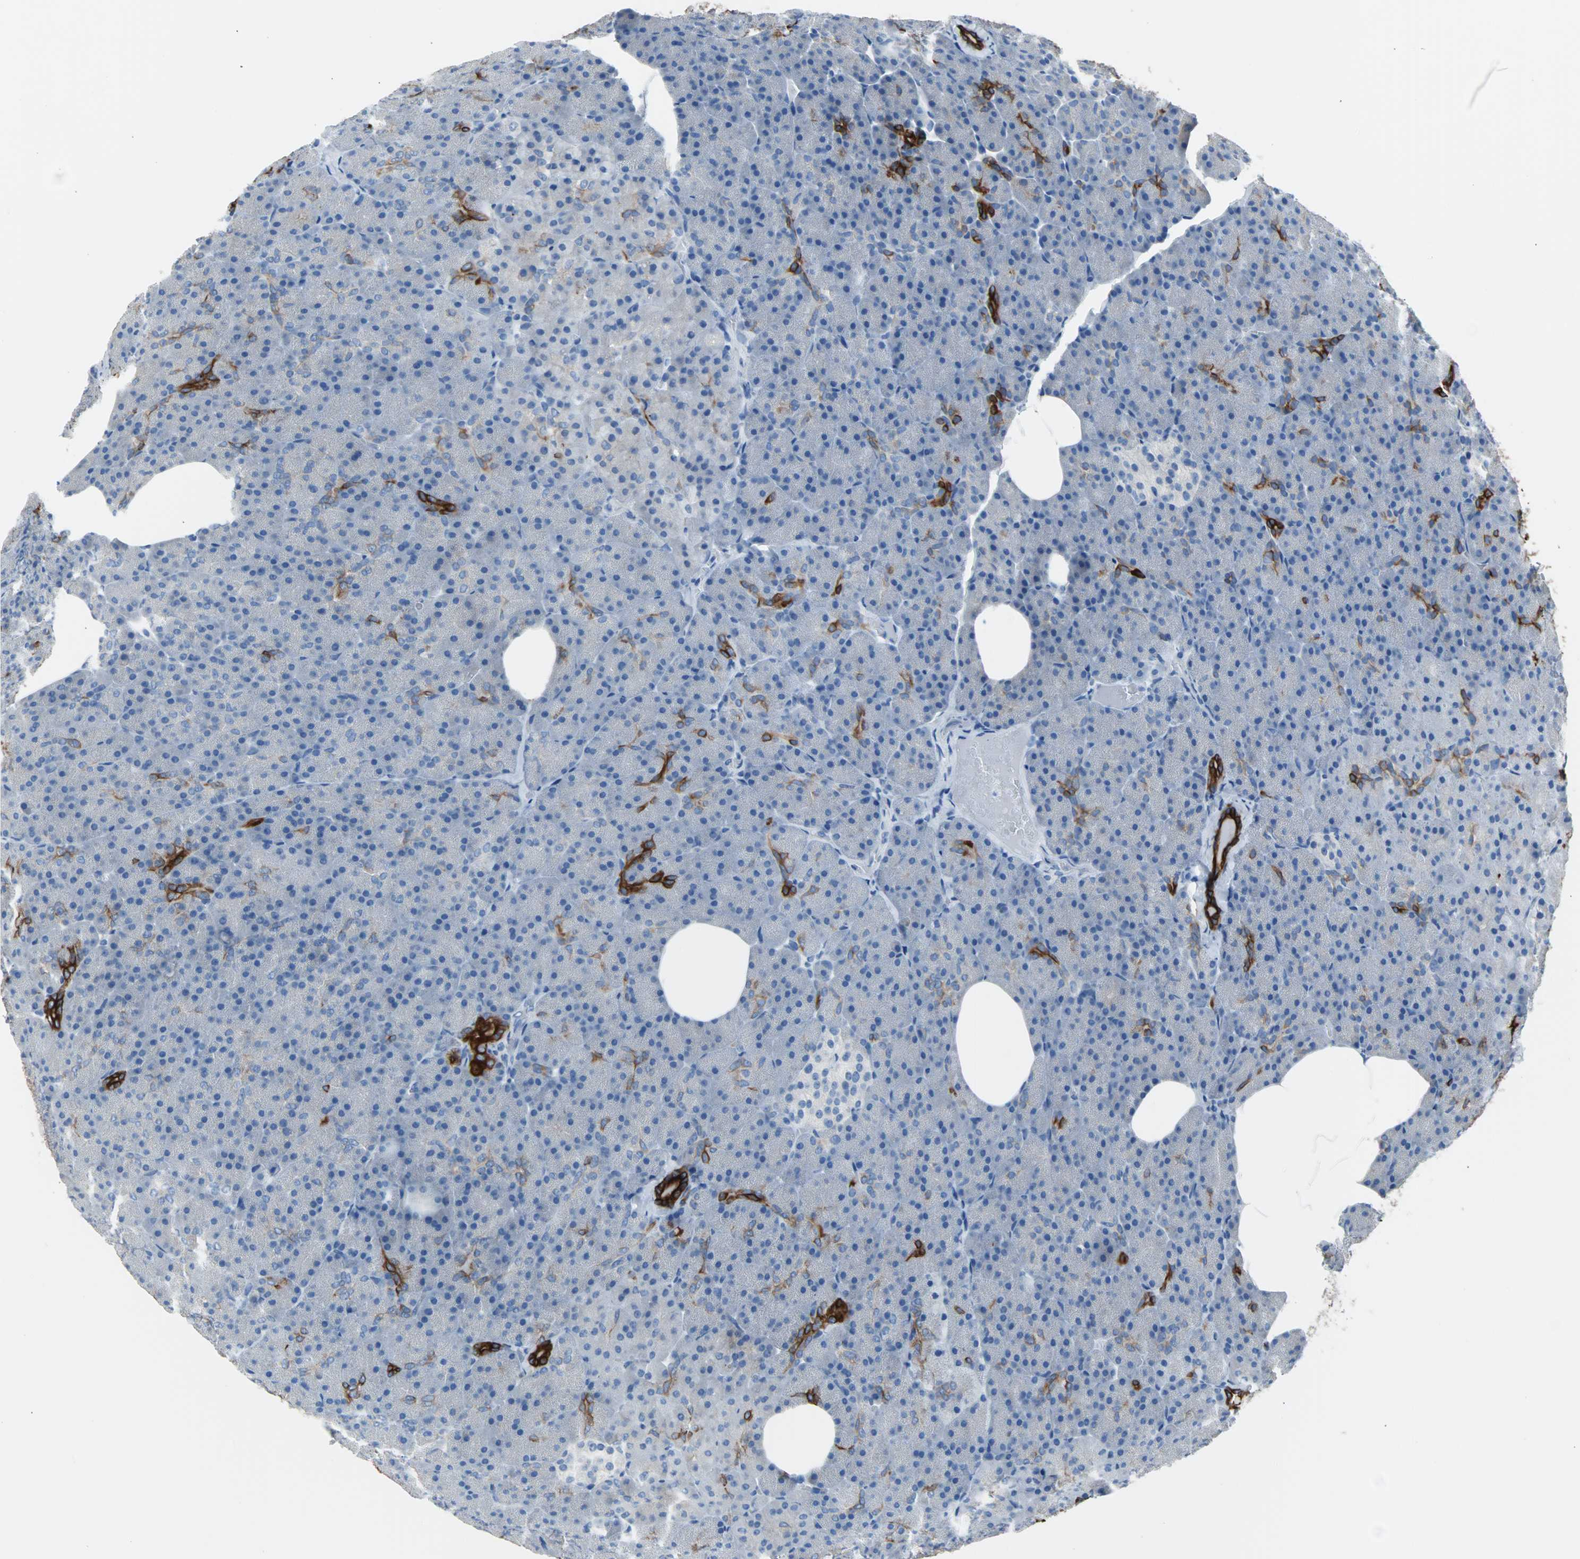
{"staining": {"intensity": "strong", "quantity": "<25%", "location": "none"}, "tissue": "pancreas", "cell_type": "Exocrine glandular cells", "image_type": "normal", "snomed": [{"axis": "morphology", "description": "Normal tissue, NOS"}, {"axis": "topography", "description": "Pancreas"}], "caption": "Immunohistochemical staining of normal pancreas displays medium levels of strong None positivity in about <25% of exocrine glandular cells. Immunohistochemistry (ihc) stains the protein of interest in brown and the nuclei are stained blue.", "gene": "KRT7", "patient": {"sex": "female", "age": 35}}